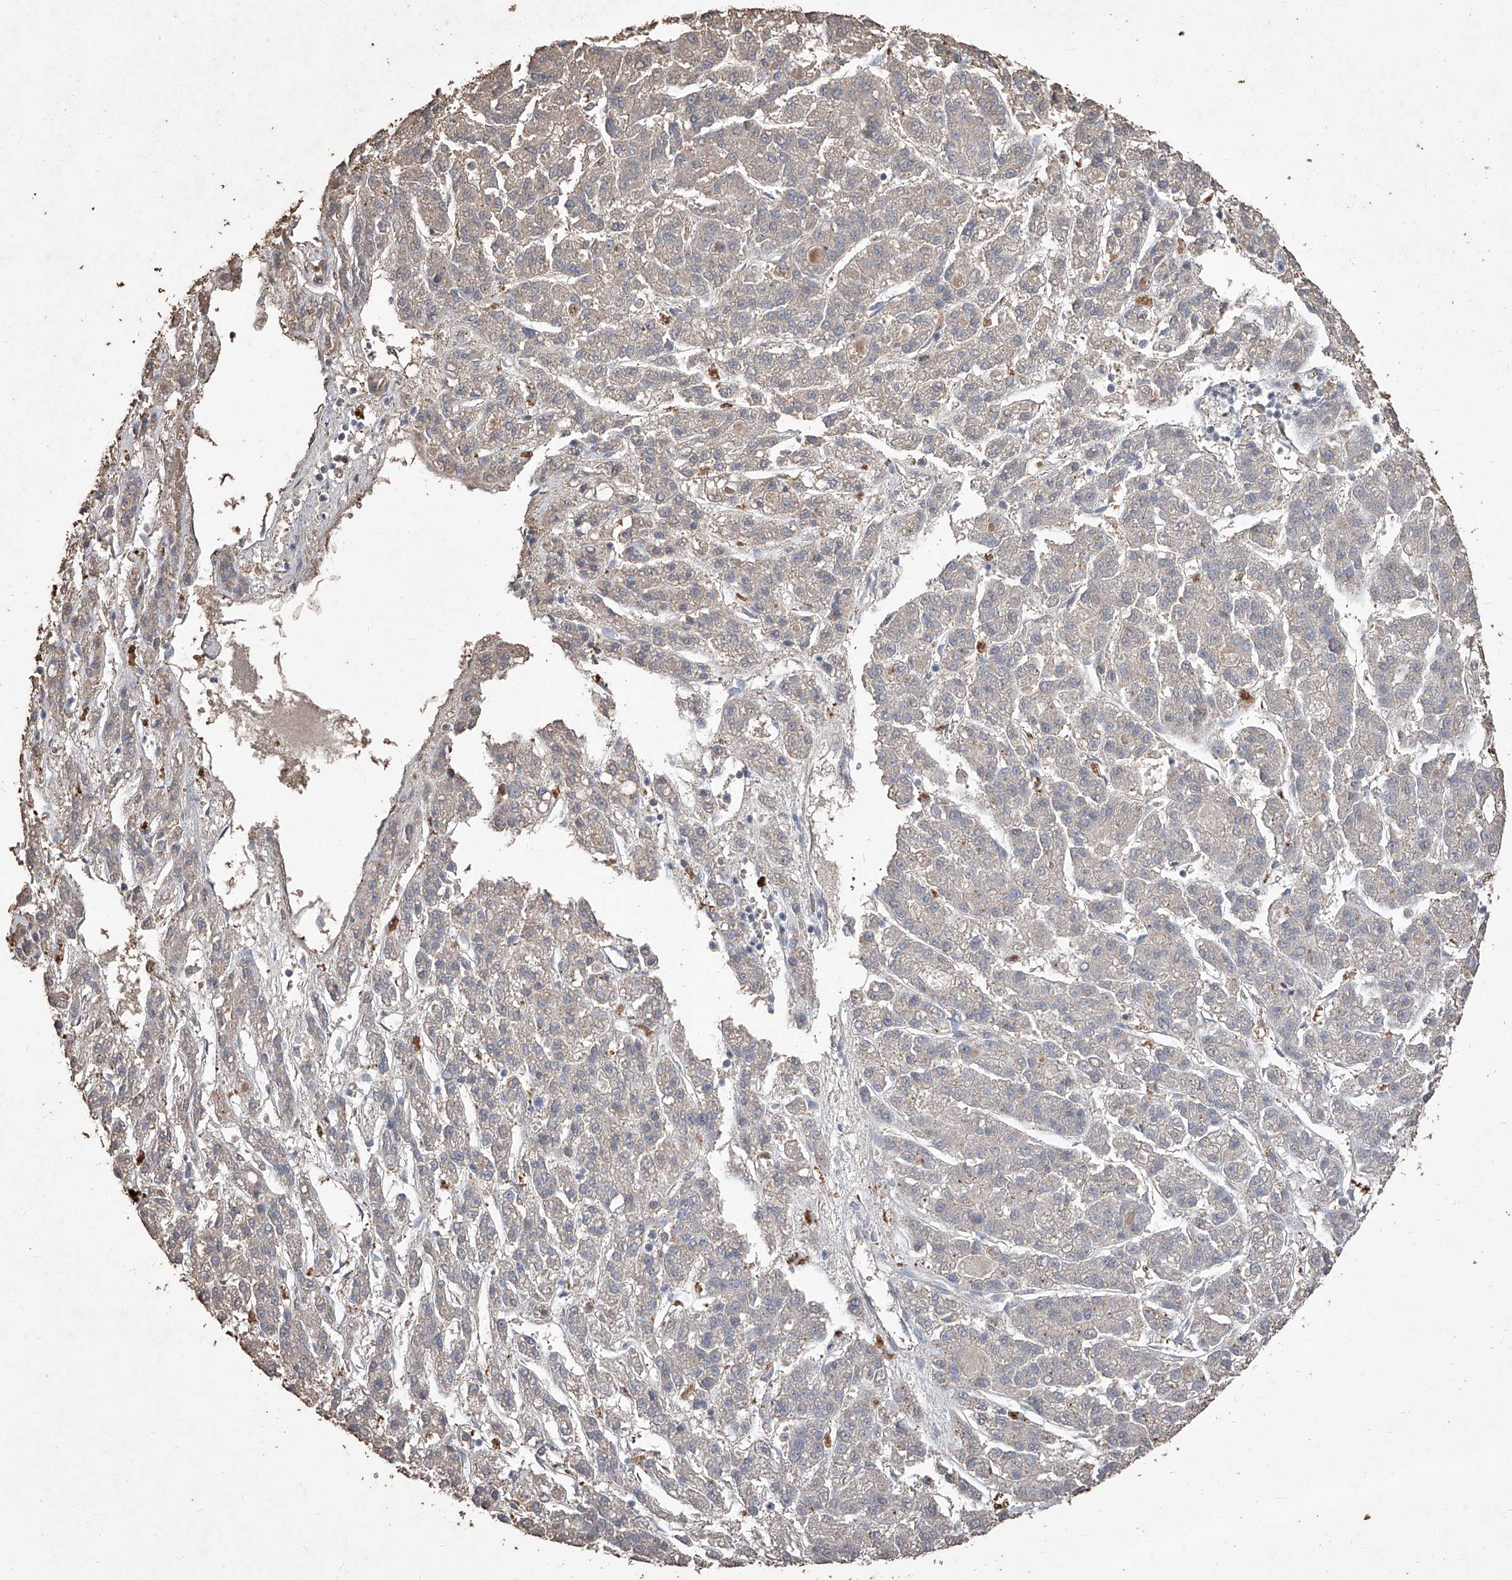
{"staining": {"intensity": "weak", "quantity": "25%-75%", "location": "cytoplasmic/membranous"}, "tissue": "liver cancer", "cell_type": "Tumor cells", "image_type": "cancer", "snomed": [{"axis": "morphology", "description": "Carcinoma, Hepatocellular, NOS"}, {"axis": "topography", "description": "Liver"}], "caption": "An immunohistochemistry (IHC) image of tumor tissue is shown. Protein staining in brown shows weak cytoplasmic/membranous positivity in hepatocellular carcinoma (liver) within tumor cells.", "gene": "EML1", "patient": {"sex": "male", "age": 70}}